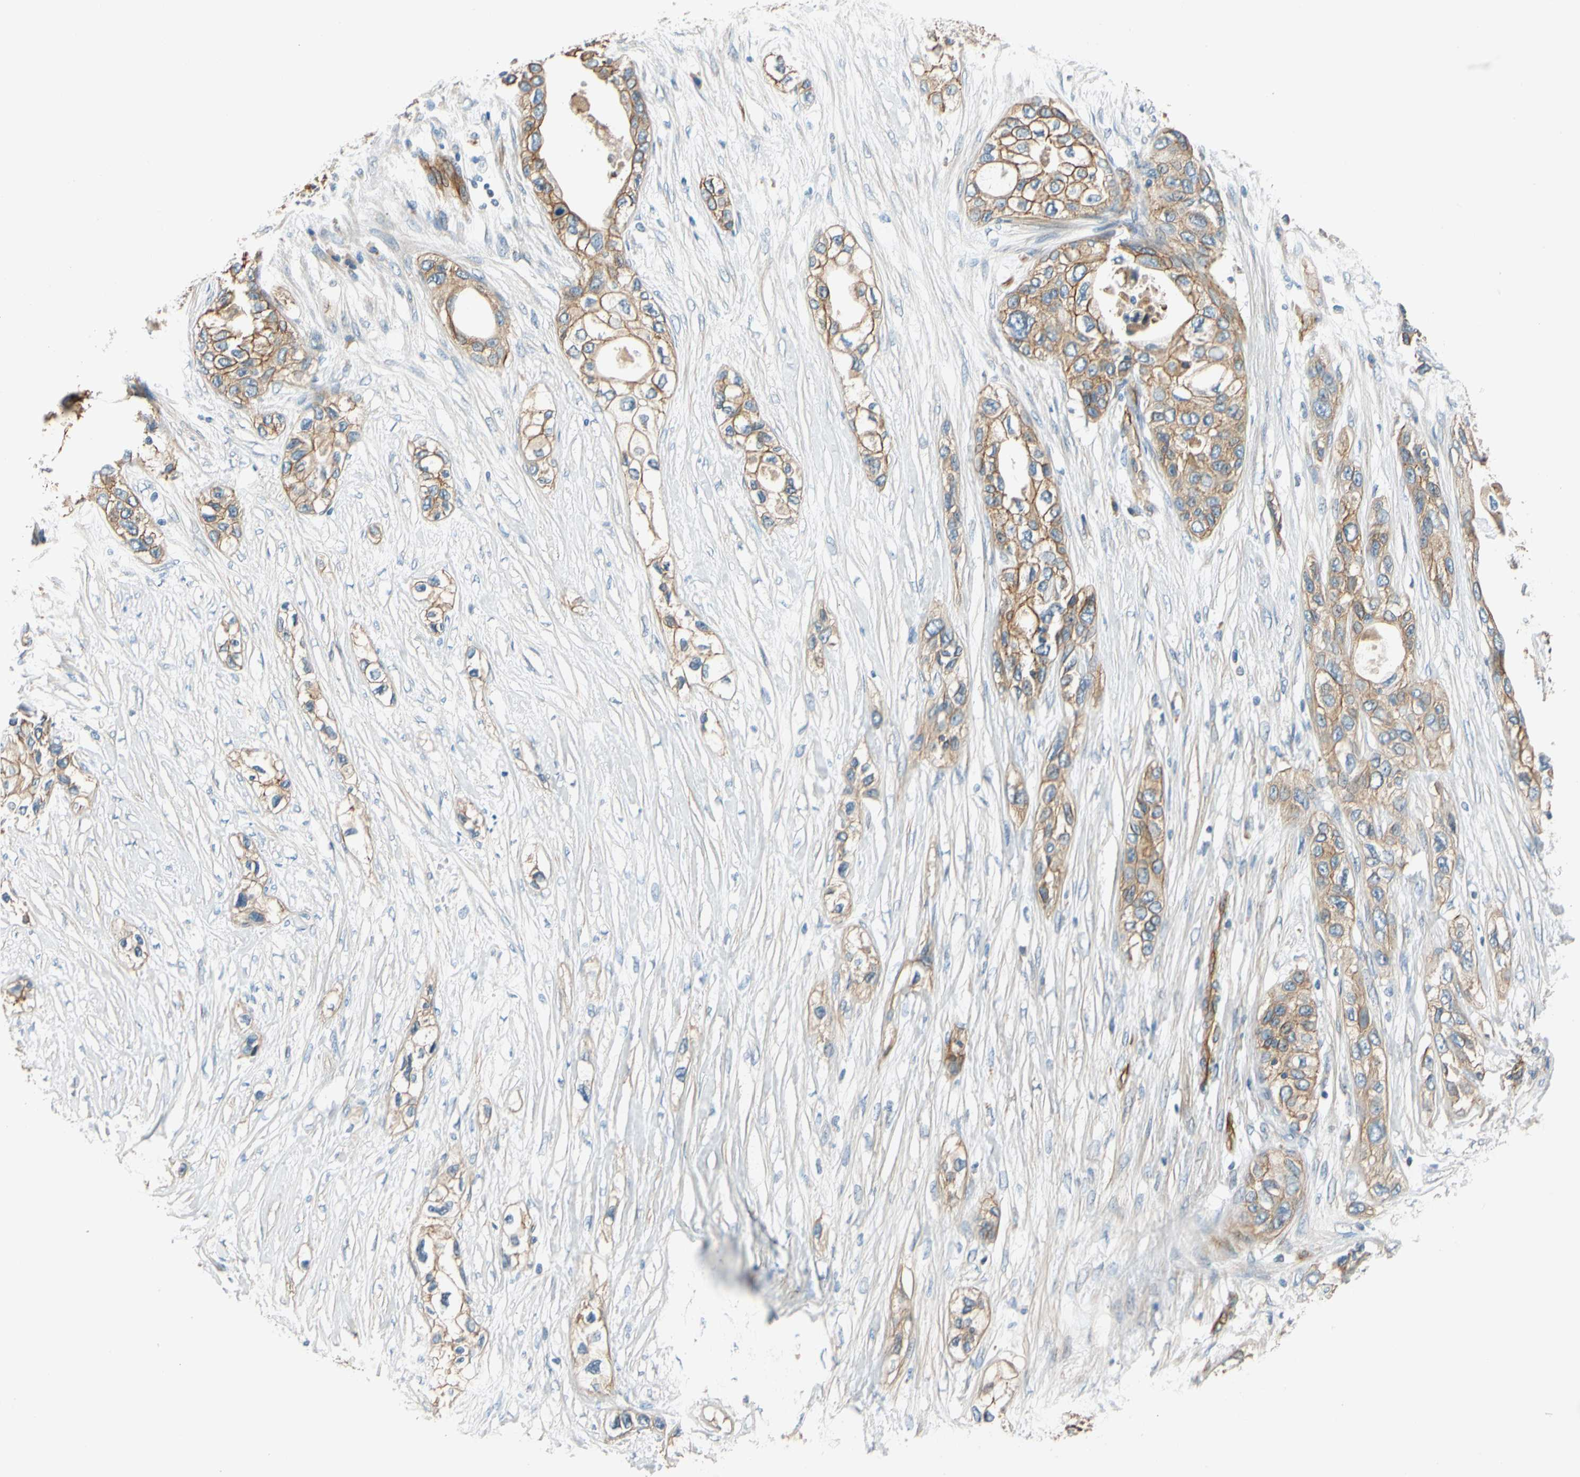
{"staining": {"intensity": "moderate", "quantity": ">75%", "location": "cytoplasmic/membranous"}, "tissue": "pancreatic cancer", "cell_type": "Tumor cells", "image_type": "cancer", "snomed": [{"axis": "morphology", "description": "Adenocarcinoma, NOS"}, {"axis": "topography", "description": "Pancreas"}], "caption": "Pancreatic cancer was stained to show a protein in brown. There is medium levels of moderate cytoplasmic/membranous staining in about >75% of tumor cells.", "gene": "SPTAN1", "patient": {"sex": "female", "age": 70}}